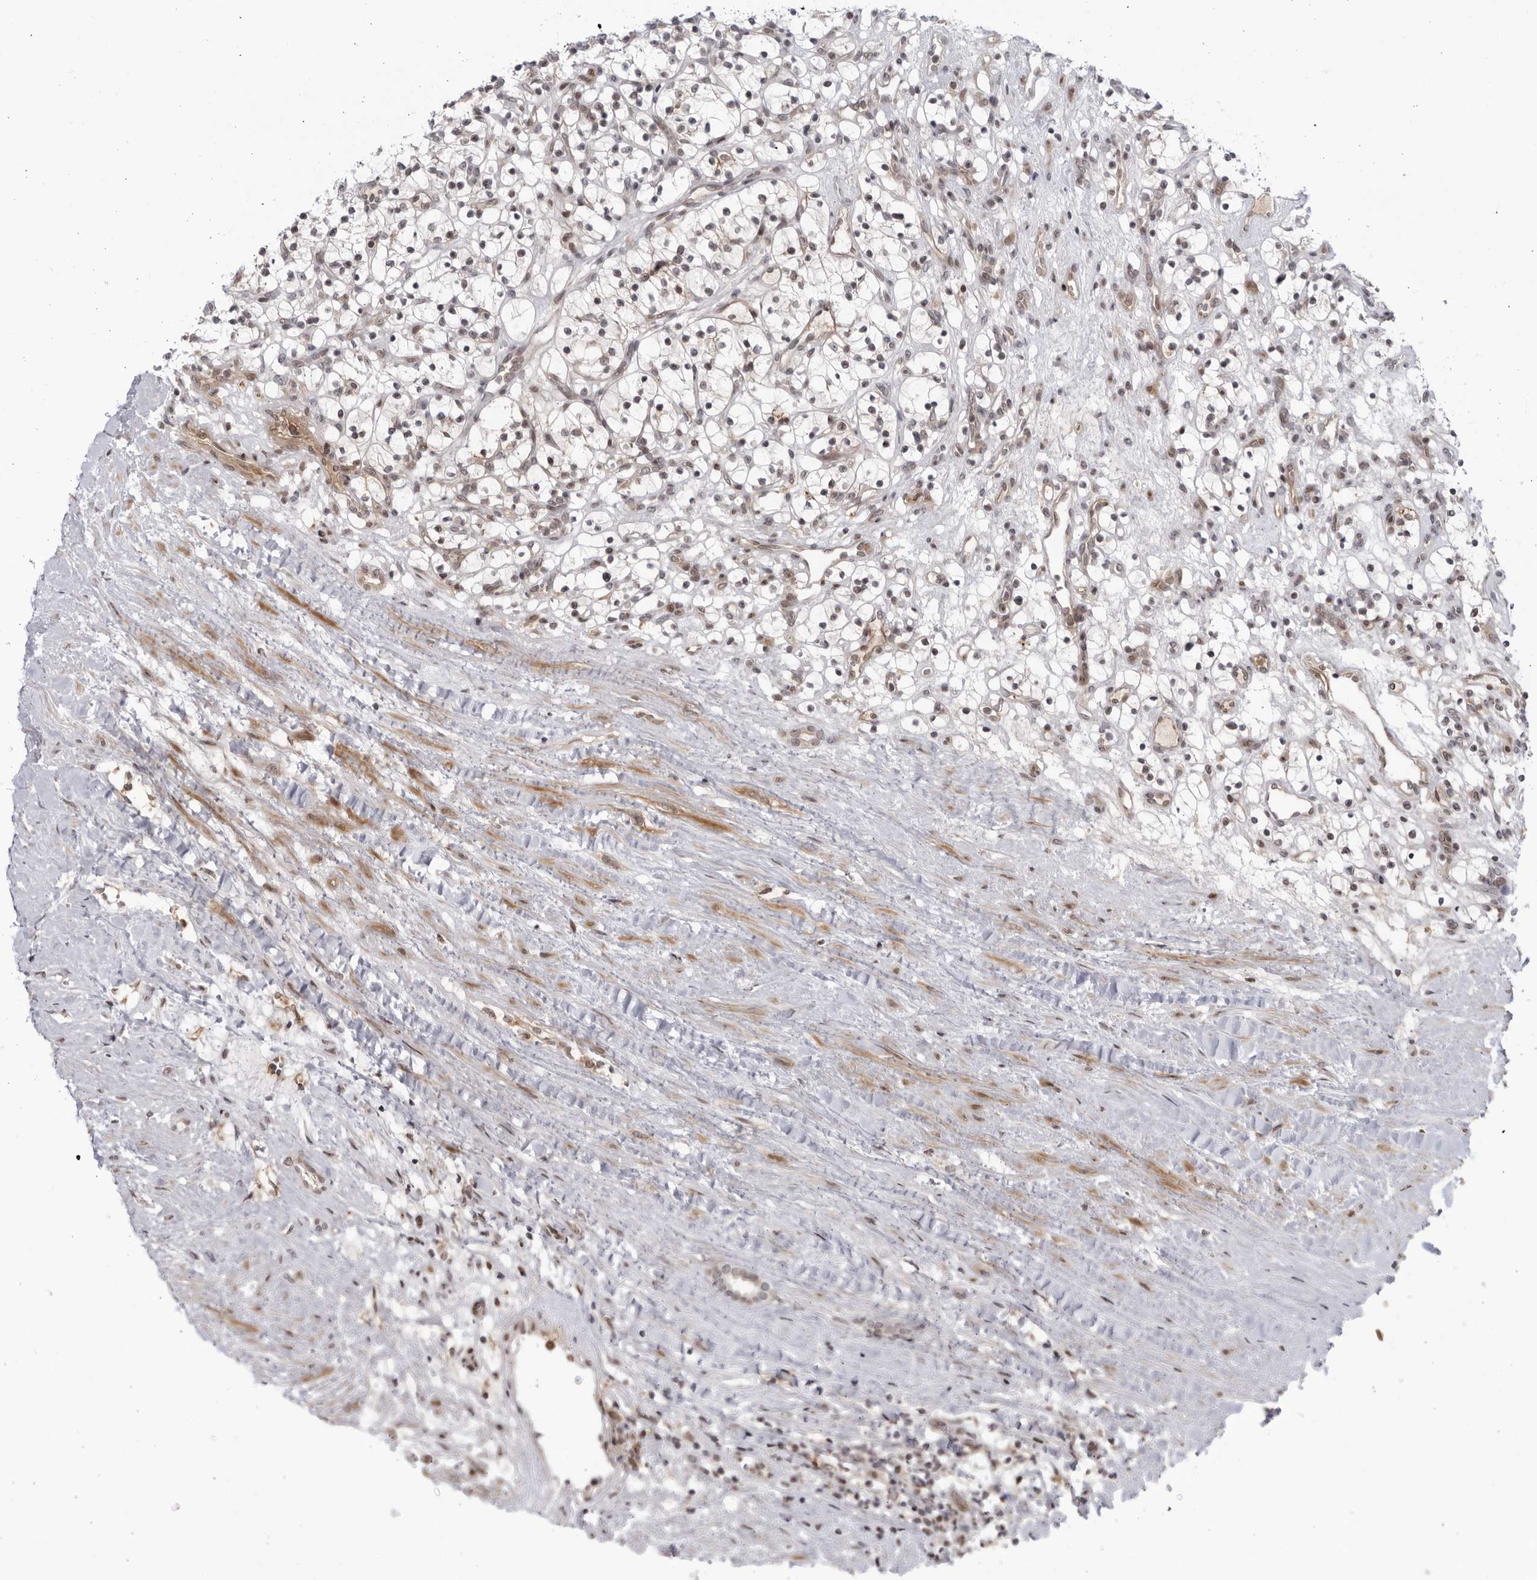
{"staining": {"intensity": "negative", "quantity": "none", "location": "none"}, "tissue": "renal cancer", "cell_type": "Tumor cells", "image_type": "cancer", "snomed": [{"axis": "morphology", "description": "Adenocarcinoma, NOS"}, {"axis": "topography", "description": "Kidney"}], "caption": "DAB (3,3'-diaminobenzidine) immunohistochemical staining of renal cancer exhibits no significant positivity in tumor cells.", "gene": "DTL", "patient": {"sex": "female", "age": 57}}